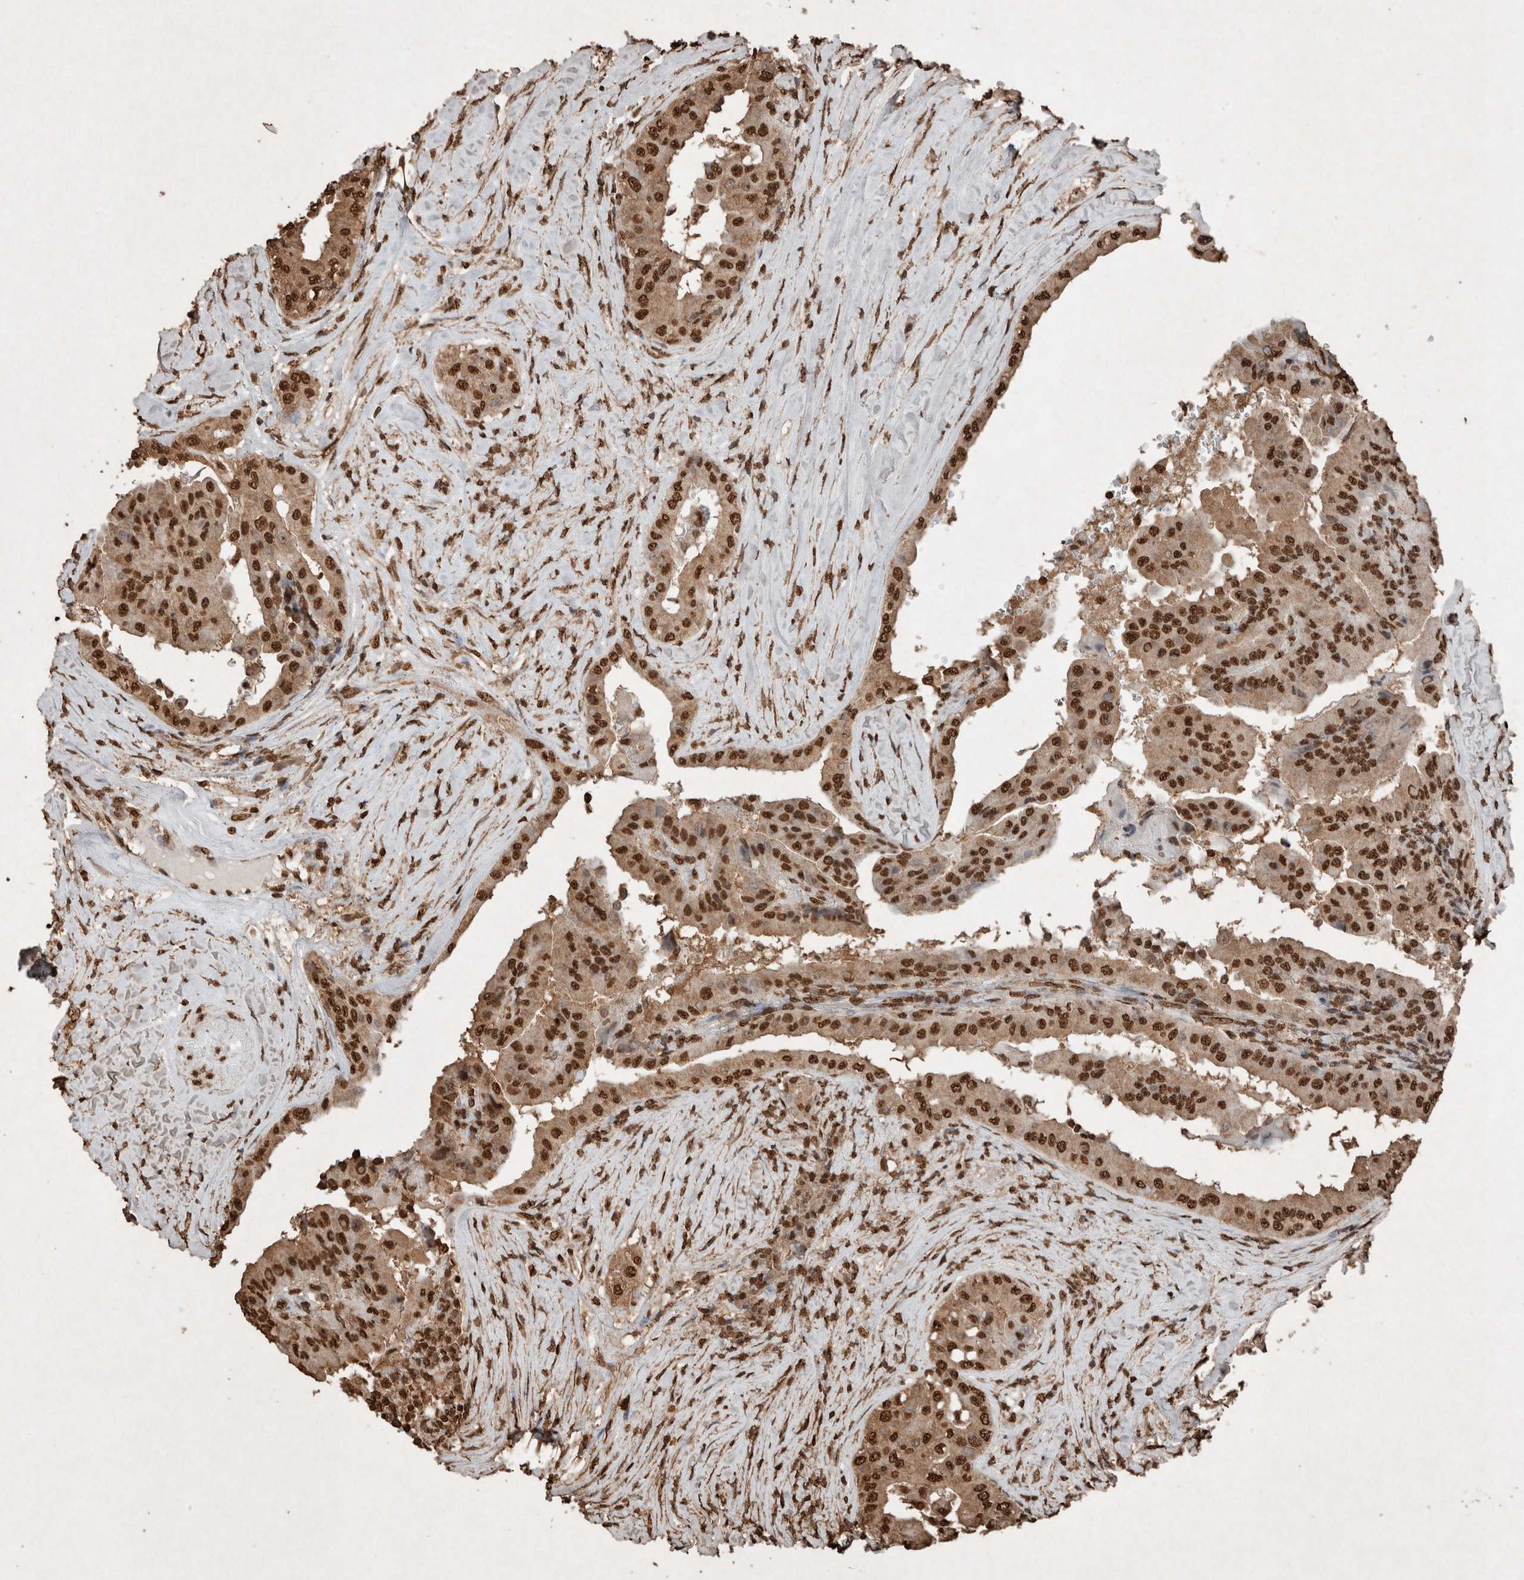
{"staining": {"intensity": "strong", "quantity": ">75%", "location": "nuclear"}, "tissue": "thyroid cancer", "cell_type": "Tumor cells", "image_type": "cancer", "snomed": [{"axis": "morphology", "description": "Papillary adenocarcinoma, NOS"}, {"axis": "topography", "description": "Thyroid gland"}], "caption": "IHC (DAB) staining of thyroid cancer (papillary adenocarcinoma) reveals strong nuclear protein staining in about >75% of tumor cells. IHC stains the protein in brown and the nuclei are stained blue.", "gene": "FSTL3", "patient": {"sex": "male", "age": 33}}